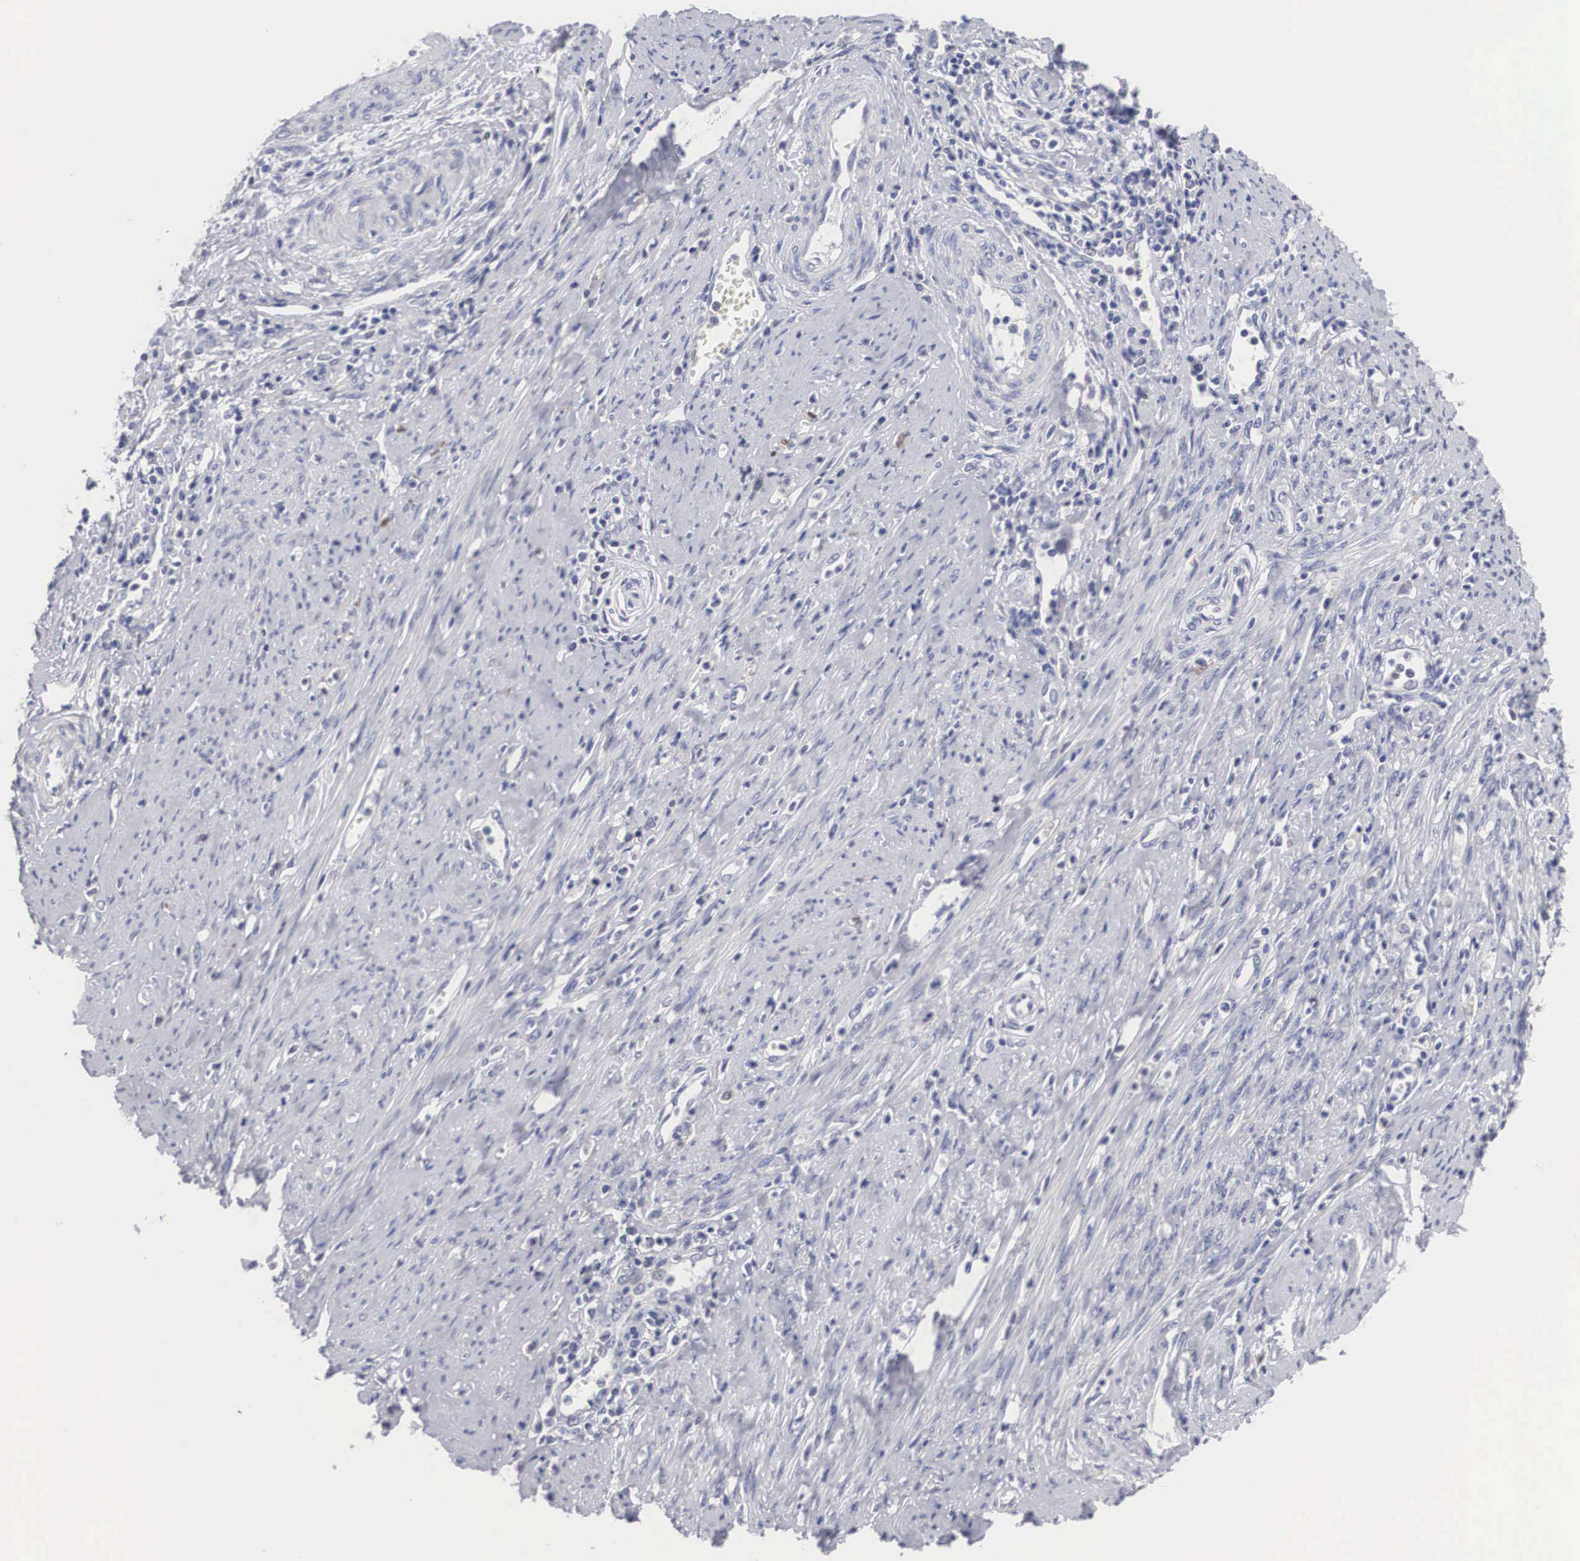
{"staining": {"intensity": "negative", "quantity": "none", "location": "none"}, "tissue": "cervical cancer", "cell_type": "Tumor cells", "image_type": "cancer", "snomed": [{"axis": "morphology", "description": "Normal tissue, NOS"}, {"axis": "morphology", "description": "Adenocarcinoma, NOS"}, {"axis": "topography", "description": "Cervix"}], "caption": "Human cervical adenocarcinoma stained for a protein using immunohistochemistry displays no positivity in tumor cells.", "gene": "HMOX1", "patient": {"sex": "female", "age": 34}}